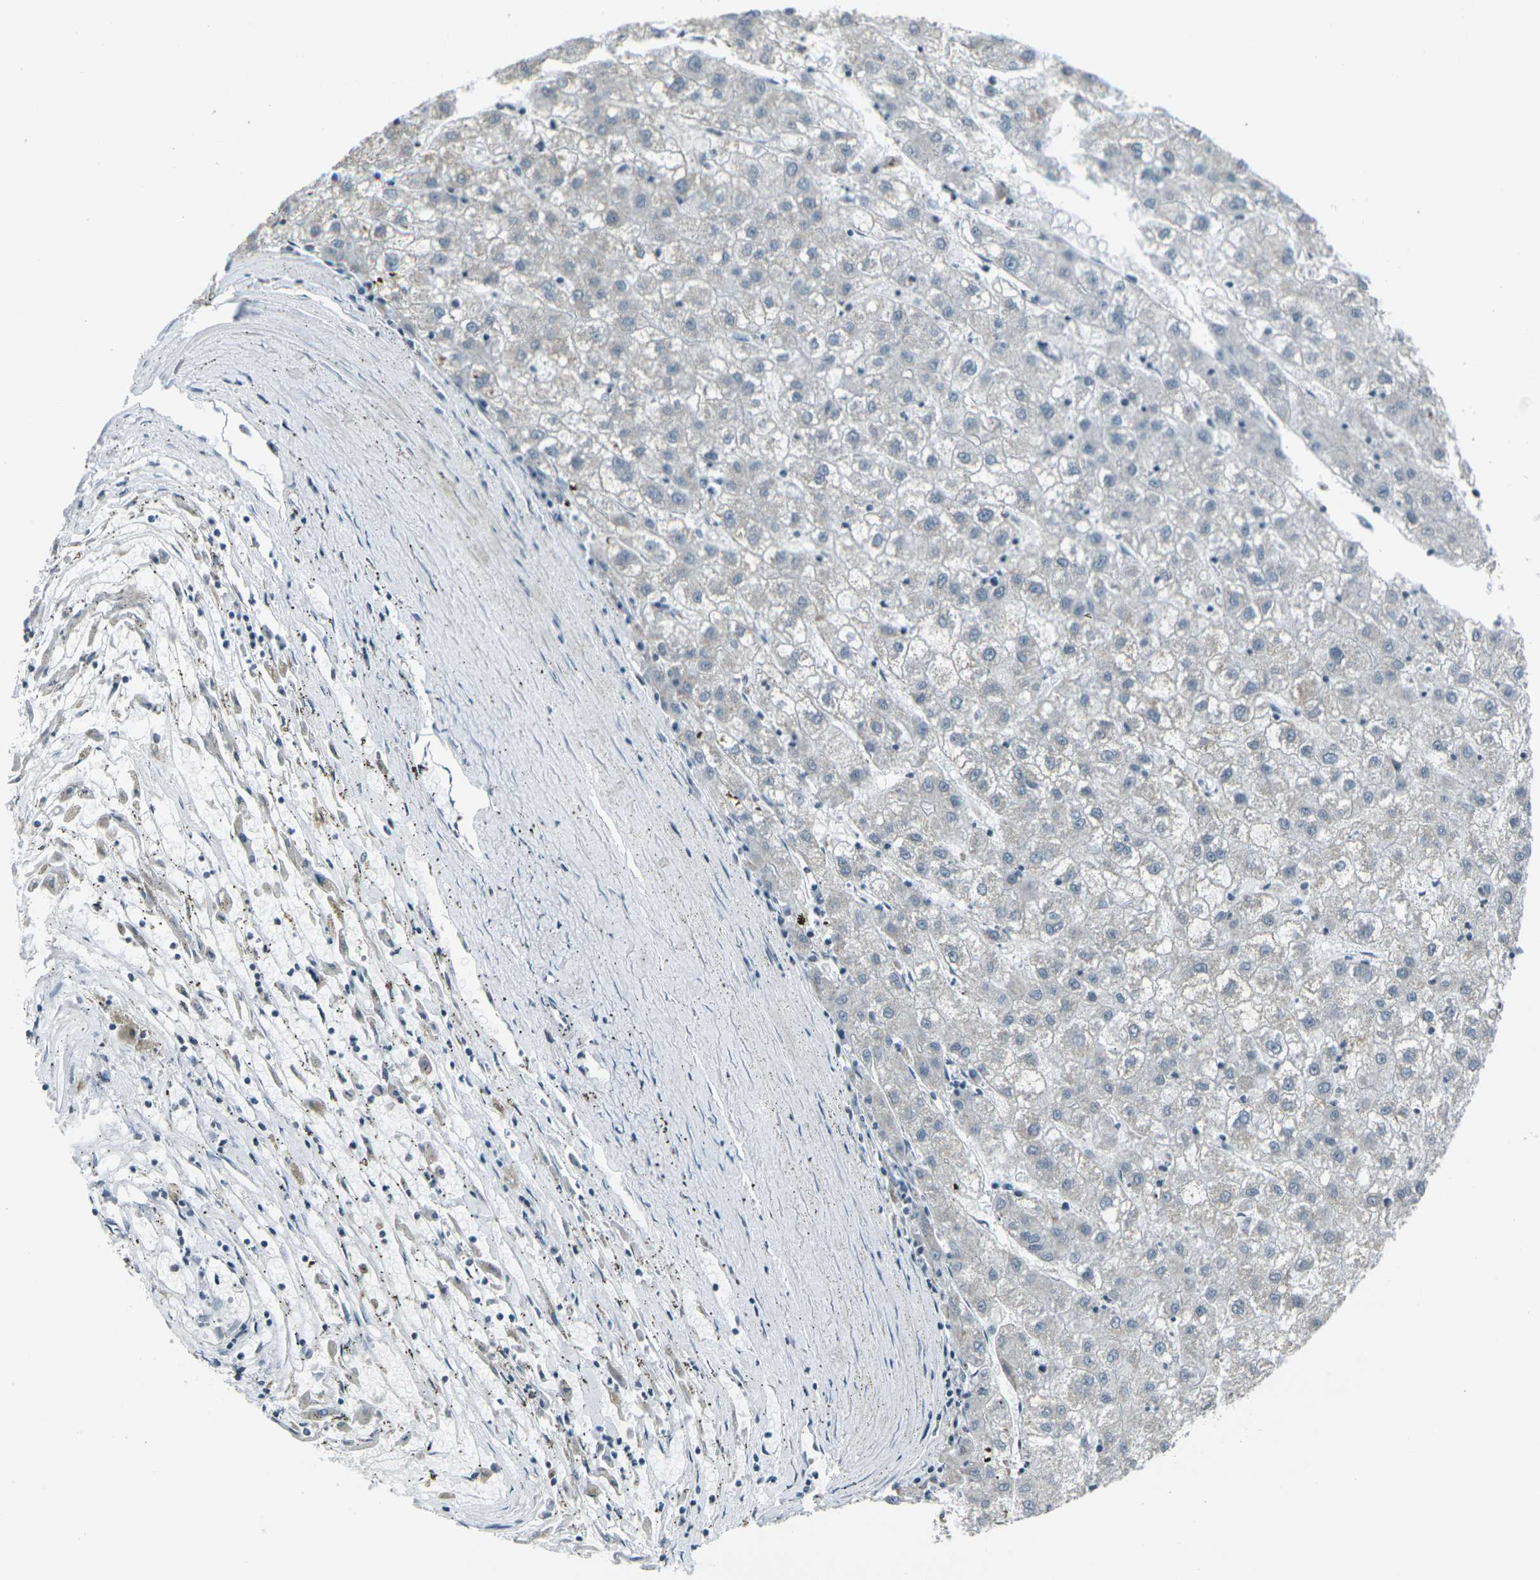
{"staining": {"intensity": "negative", "quantity": "none", "location": "none"}, "tissue": "liver cancer", "cell_type": "Tumor cells", "image_type": "cancer", "snomed": [{"axis": "morphology", "description": "Carcinoma, Hepatocellular, NOS"}, {"axis": "topography", "description": "Liver"}], "caption": "Tumor cells show no significant protein positivity in hepatocellular carcinoma (liver).", "gene": "H2BC1", "patient": {"sex": "male", "age": 72}}